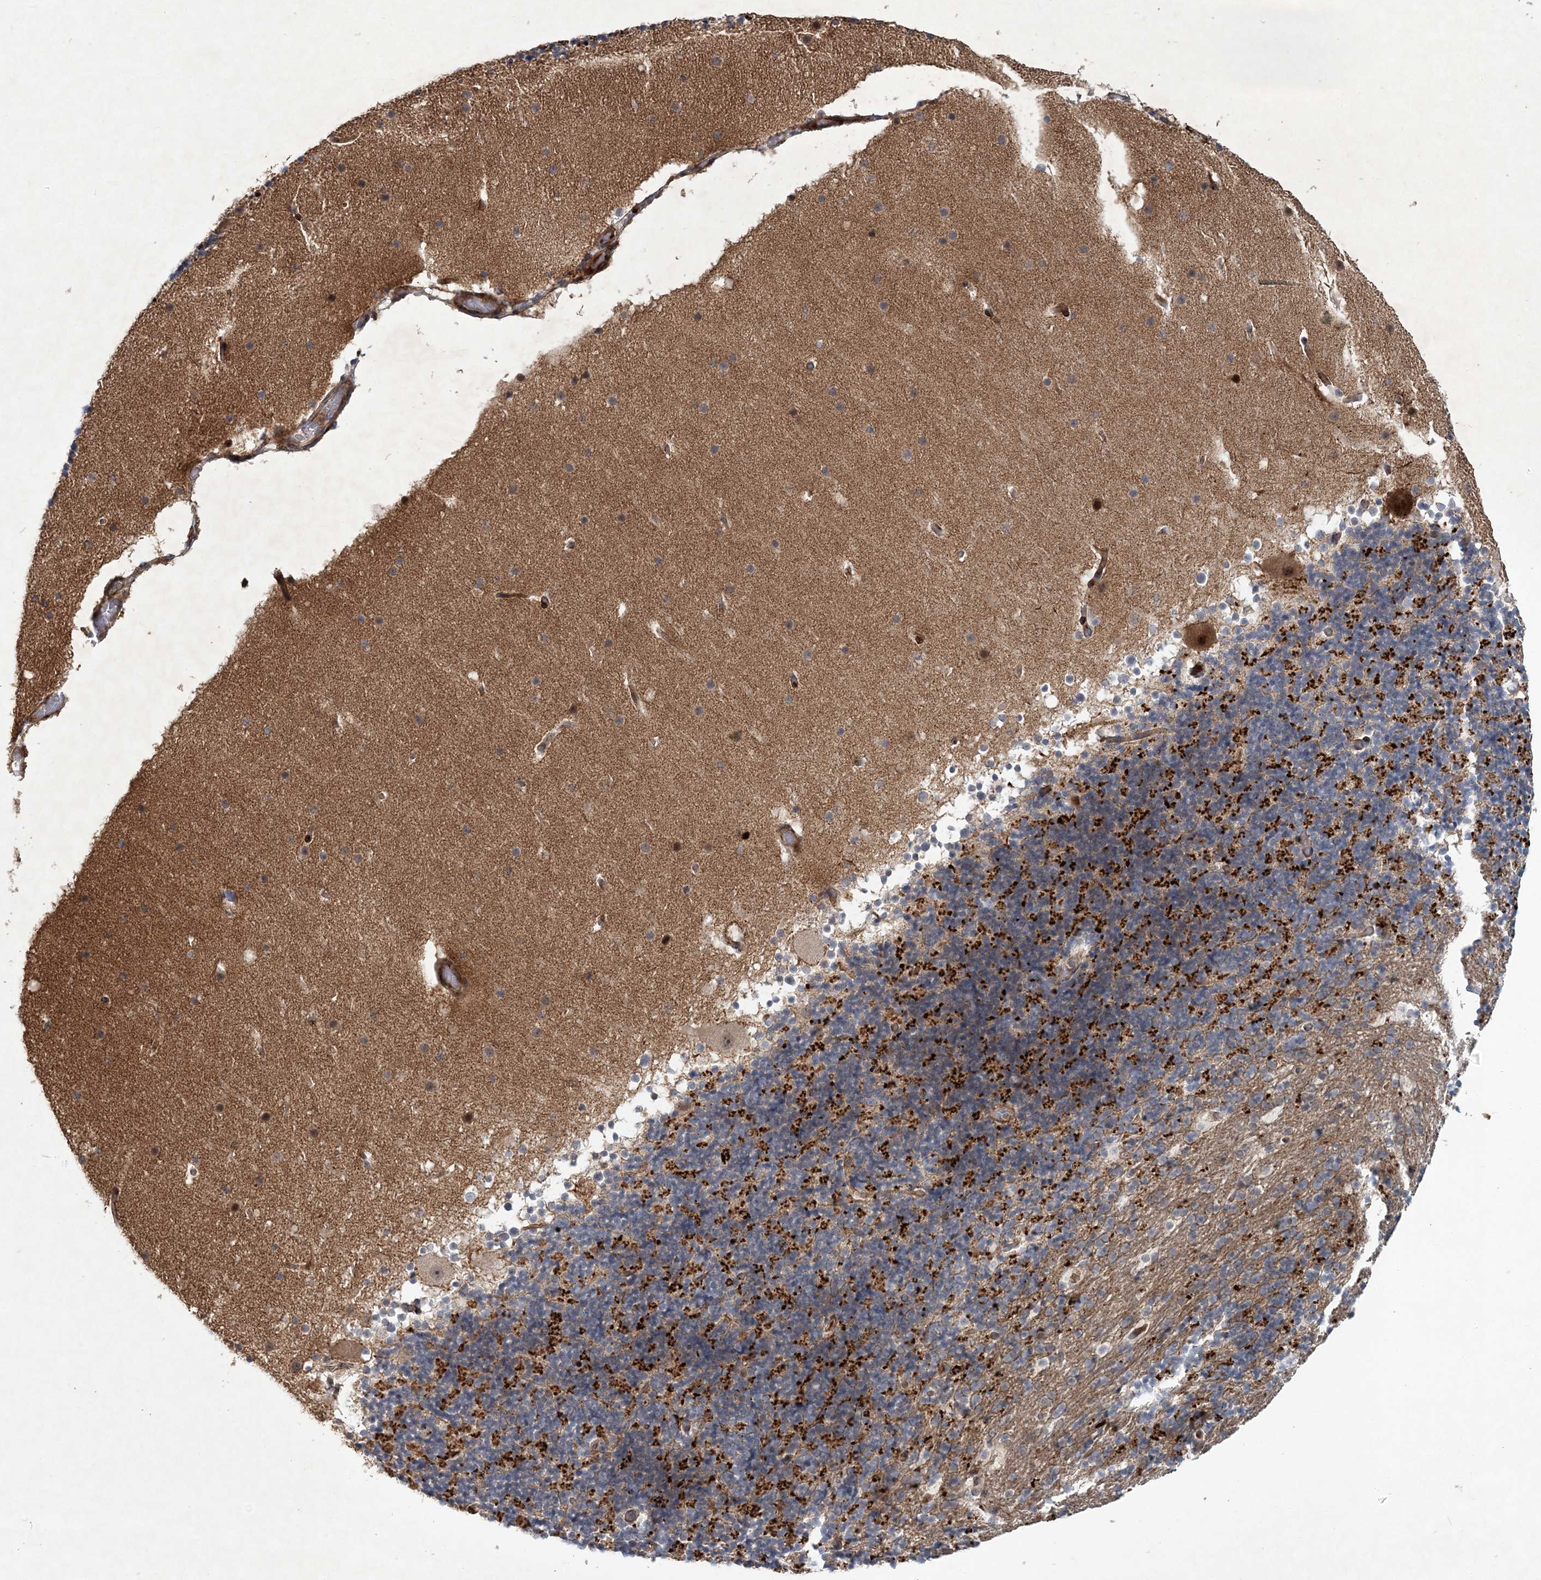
{"staining": {"intensity": "moderate", "quantity": ">75%", "location": "cytoplasmic/membranous"}, "tissue": "cerebellum", "cell_type": "Cells in granular layer", "image_type": "normal", "snomed": [{"axis": "morphology", "description": "Normal tissue, NOS"}, {"axis": "topography", "description": "Cerebellum"}], "caption": "Immunohistochemistry (IHC) photomicrograph of benign cerebellum: cerebellum stained using immunohistochemistry demonstrates medium levels of moderate protein expression localized specifically in the cytoplasmic/membranous of cells in granular layer, appearing as a cytoplasmic/membranous brown color.", "gene": "RNF25", "patient": {"sex": "male", "age": 57}}